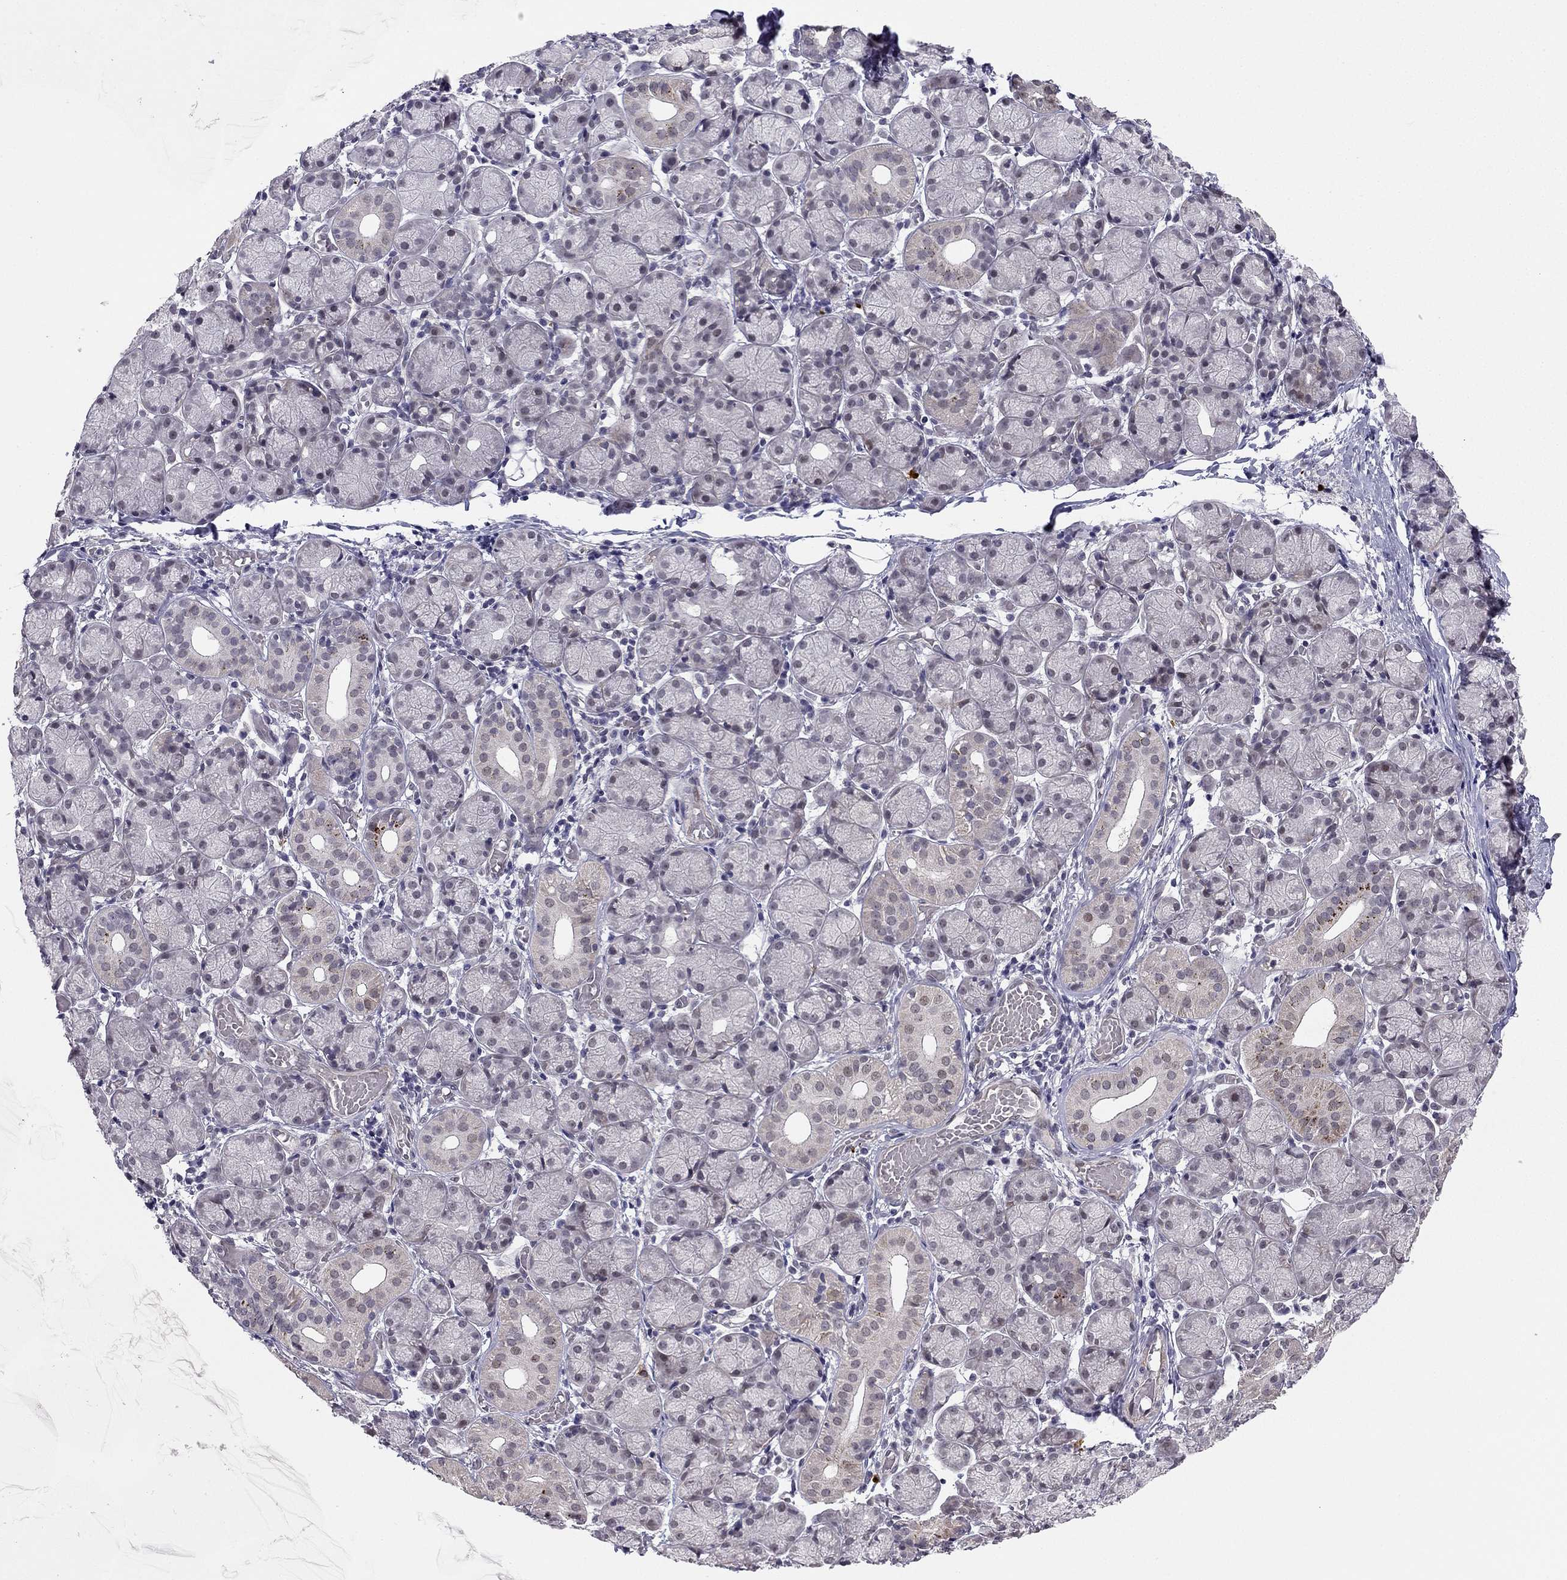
{"staining": {"intensity": "negative", "quantity": "none", "location": "none"}, "tissue": "salivary gland", "cell_type": "Glandular cells", "image_type": "normal", "snomed": [{"axis": "morphology", "description": "Normal tissue, NOS"}, {"axis": "topography", "description": "Salivary gland"}, {"axis": "topography", "description": "Peripheral nerve tissue"}], "caption": "Histopathology image shows no significant protein positivity in glandular cells of unremarkable salivary gland.", "gene": "CHST8", "patient": {"sex": "female", "age": 24}}